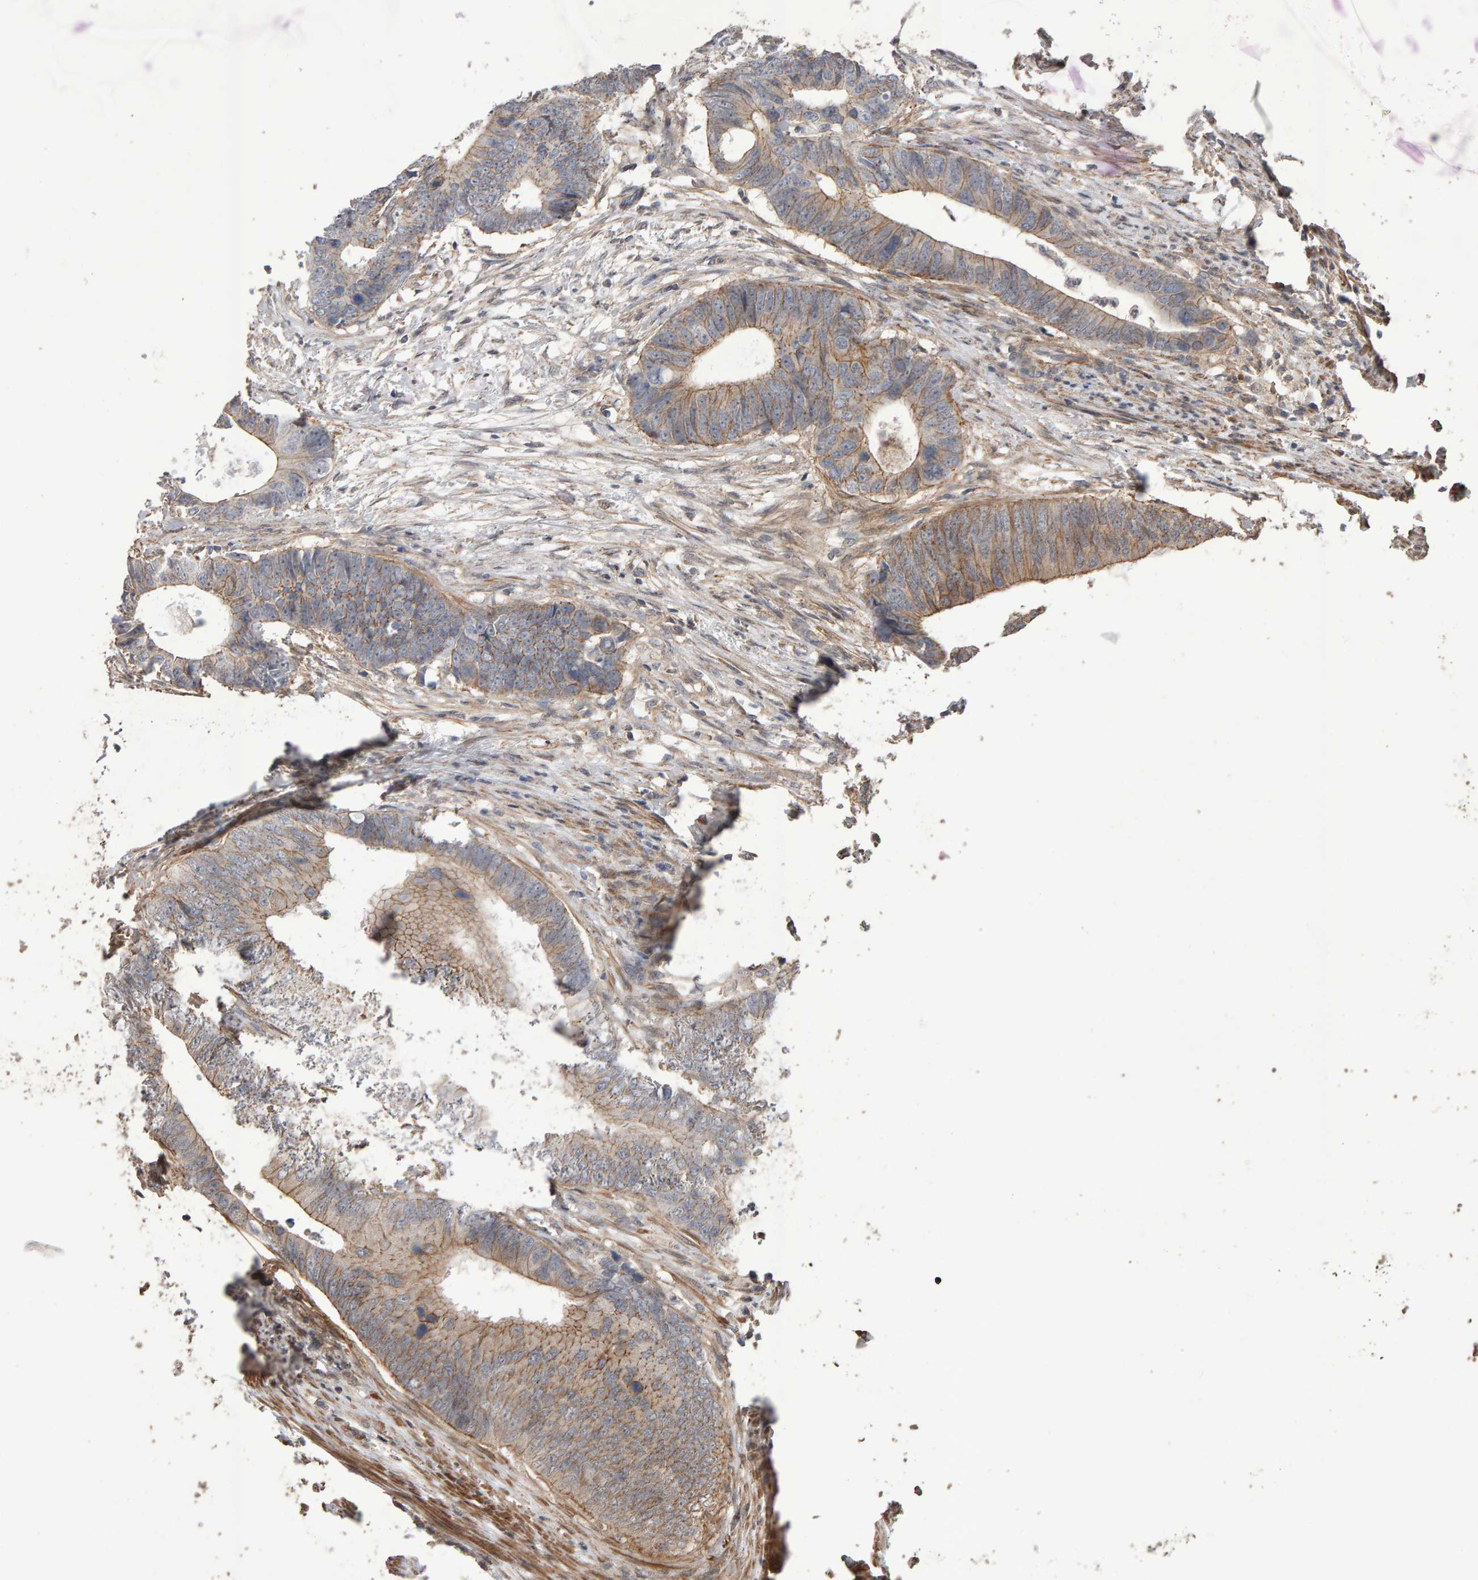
{"staining": {"intensity": "moderate", "quantity": ">75%", "location": "cytoplasmic/membranous"}, "tissue": "colorectal cancer", "cell_type": "Tumor cells", "image_type": "cancer", "snomed": [{"axis": "morphology", "description": "Adenocarcinoma, NOS"}, {"axis": "topography", "description": "Colon"}], "caption": "A medium amount of moderate cytoplasmic/membranous positivity is seen in approximately >75% of tumor cells in colorectal cancer (adenocarcinoma) tissue. (DAB (3,3'-diaminobenzidine) IHC with brightfield microscopy, high magnification).", "gene": "SCRIB", "patient": {"sex": "male", "age": 56}}